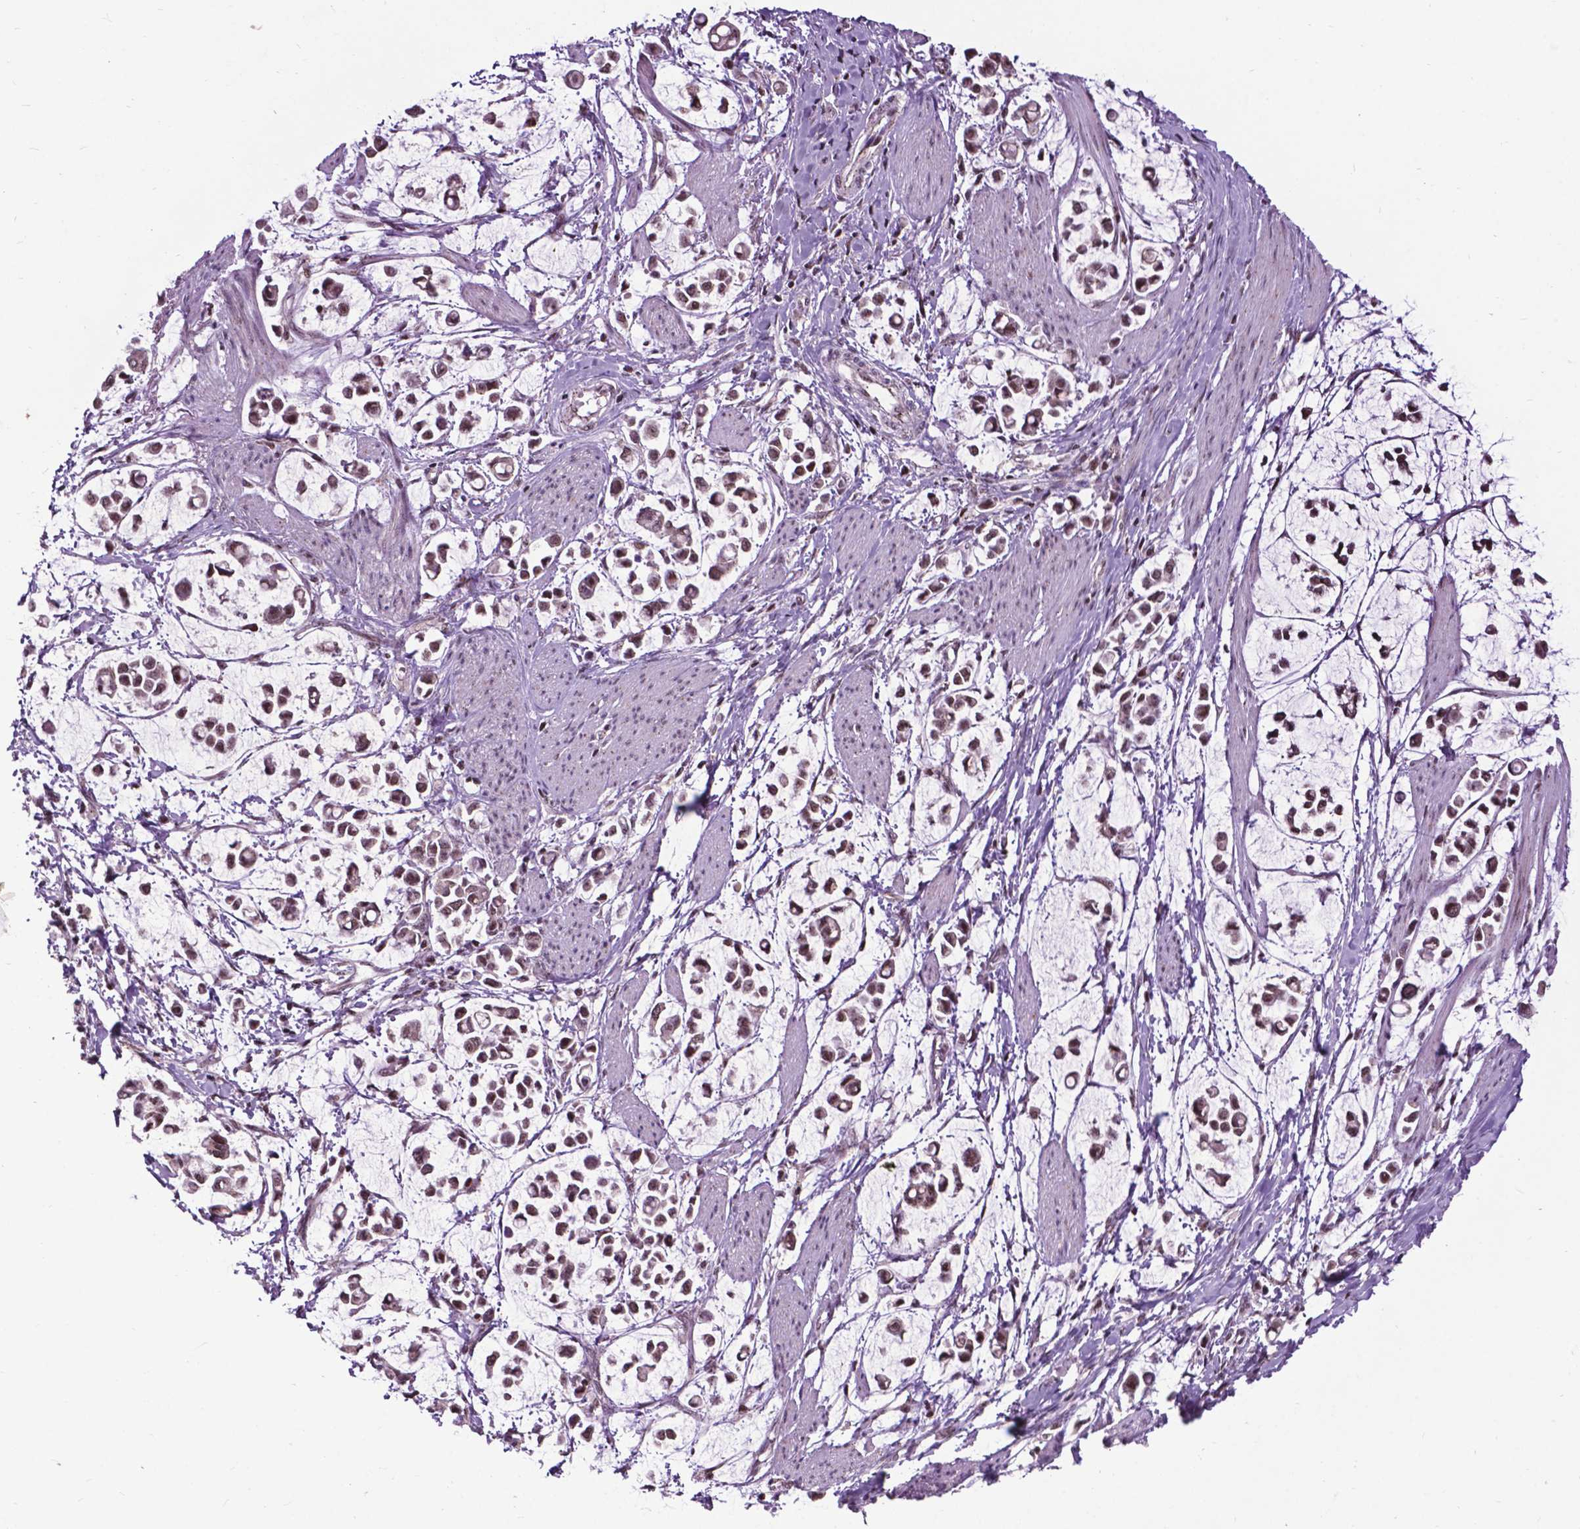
{"staining": {"intensity": "weak", "quantity": ">75%", "location": "nuclear"}, "tissue": "stomach cancer", "cell_type": "Tumor cells", "image_type": "cancer", "snomed": [{"axis": "morphology", "description": "Adenocarcinoma, NOS"}, {"axis": "topography", "description": "Stomach"}], "caption": "Brown immunohistochemical staining in human stomach cancer exhibits weak nuclear expression in approximately >75% of tumor cells.", "gene": "EAF1", "patient": {"sex": "male", "age": 82}}